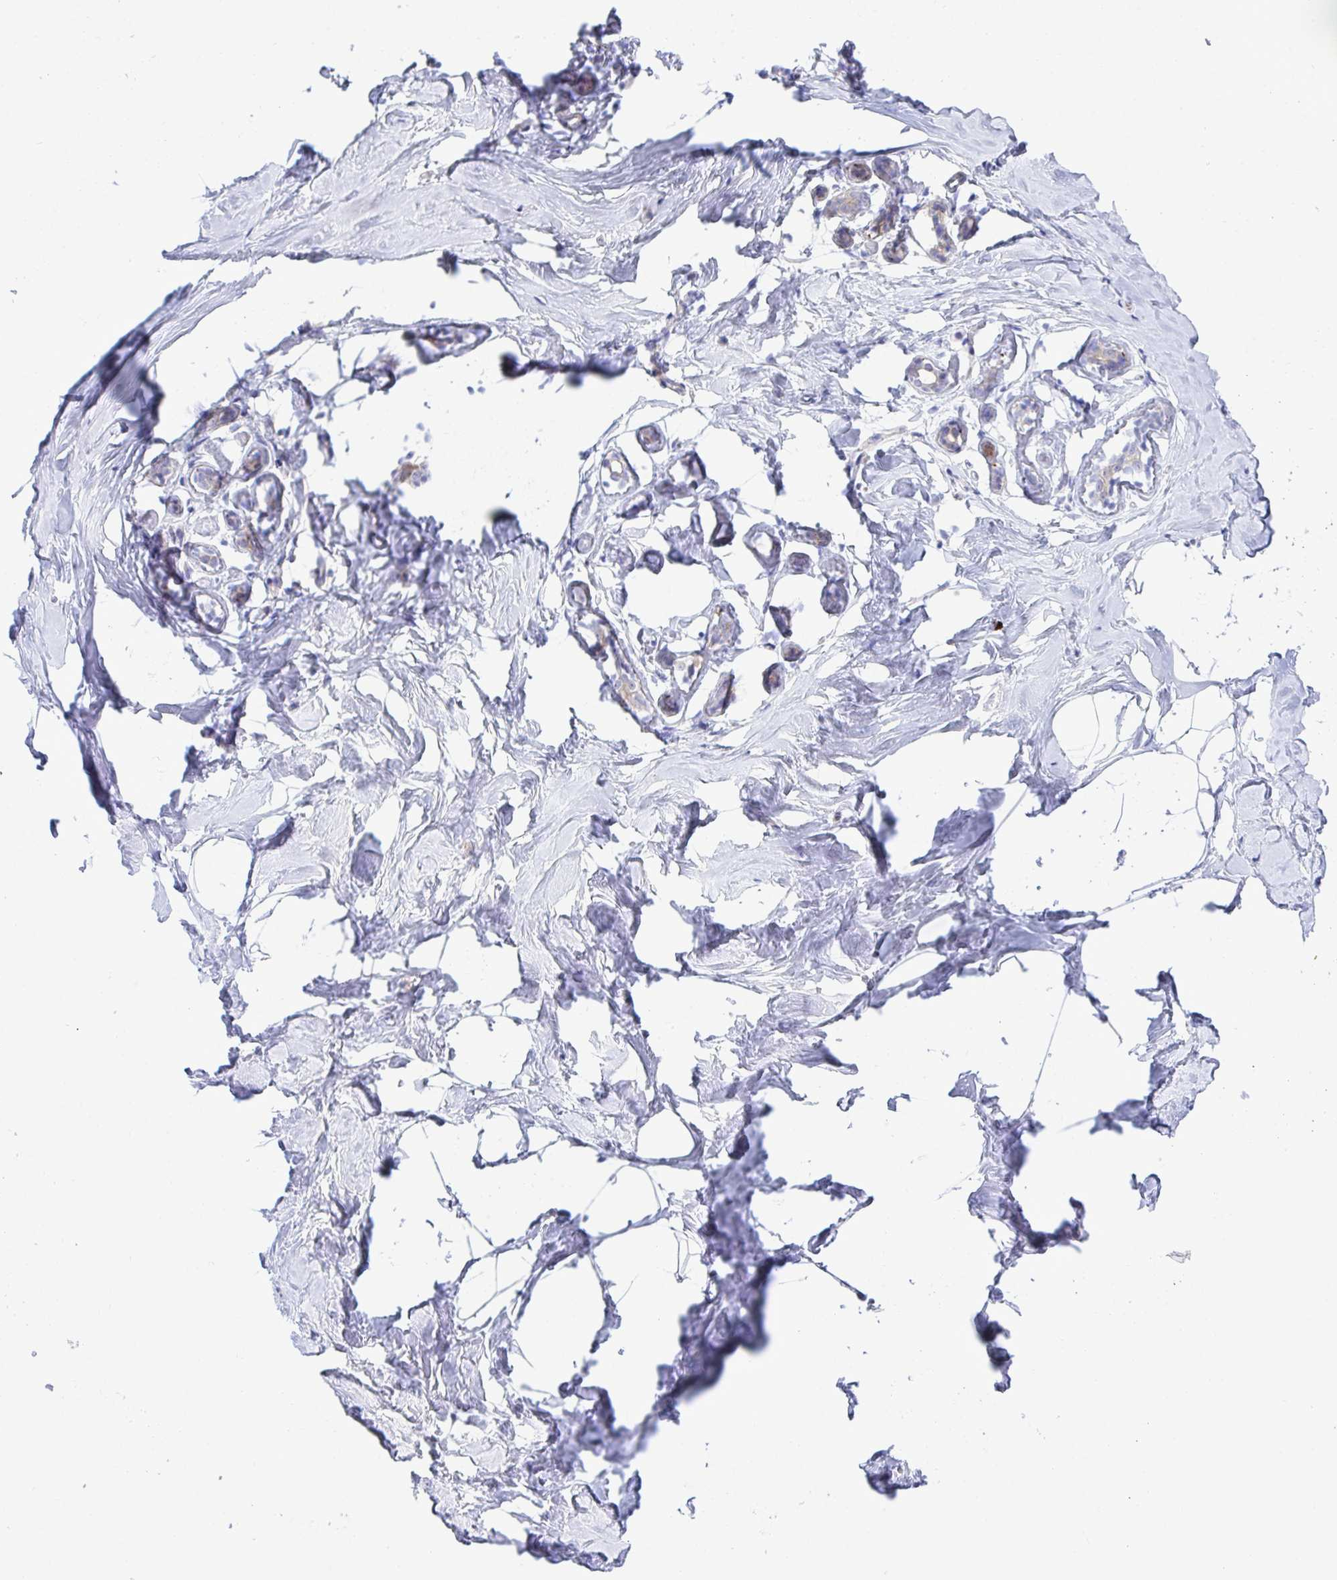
{"staining": {"intensity": "negative", "quantity": "none", "location": "none"}, "tissue": "breast", "cell_type": "Adipocytes", "image_type": "normal", "snomed": [{"axis": "morphology", "description": "Normal tissue, NOS"}, {"axis": "topography", "description": "Breast"}], "caption": "Adipocytes are negative for brown protein staining in benign breast. (Stains: DAB (3,3'-diaminobenzidine) immunohistochemistry (IHC) with hematoxylin counter stain, Microscopy: brightfield microscopy at high magnification).", "gene": "MED9", "patient": {"sex": "female", "age": 32}}